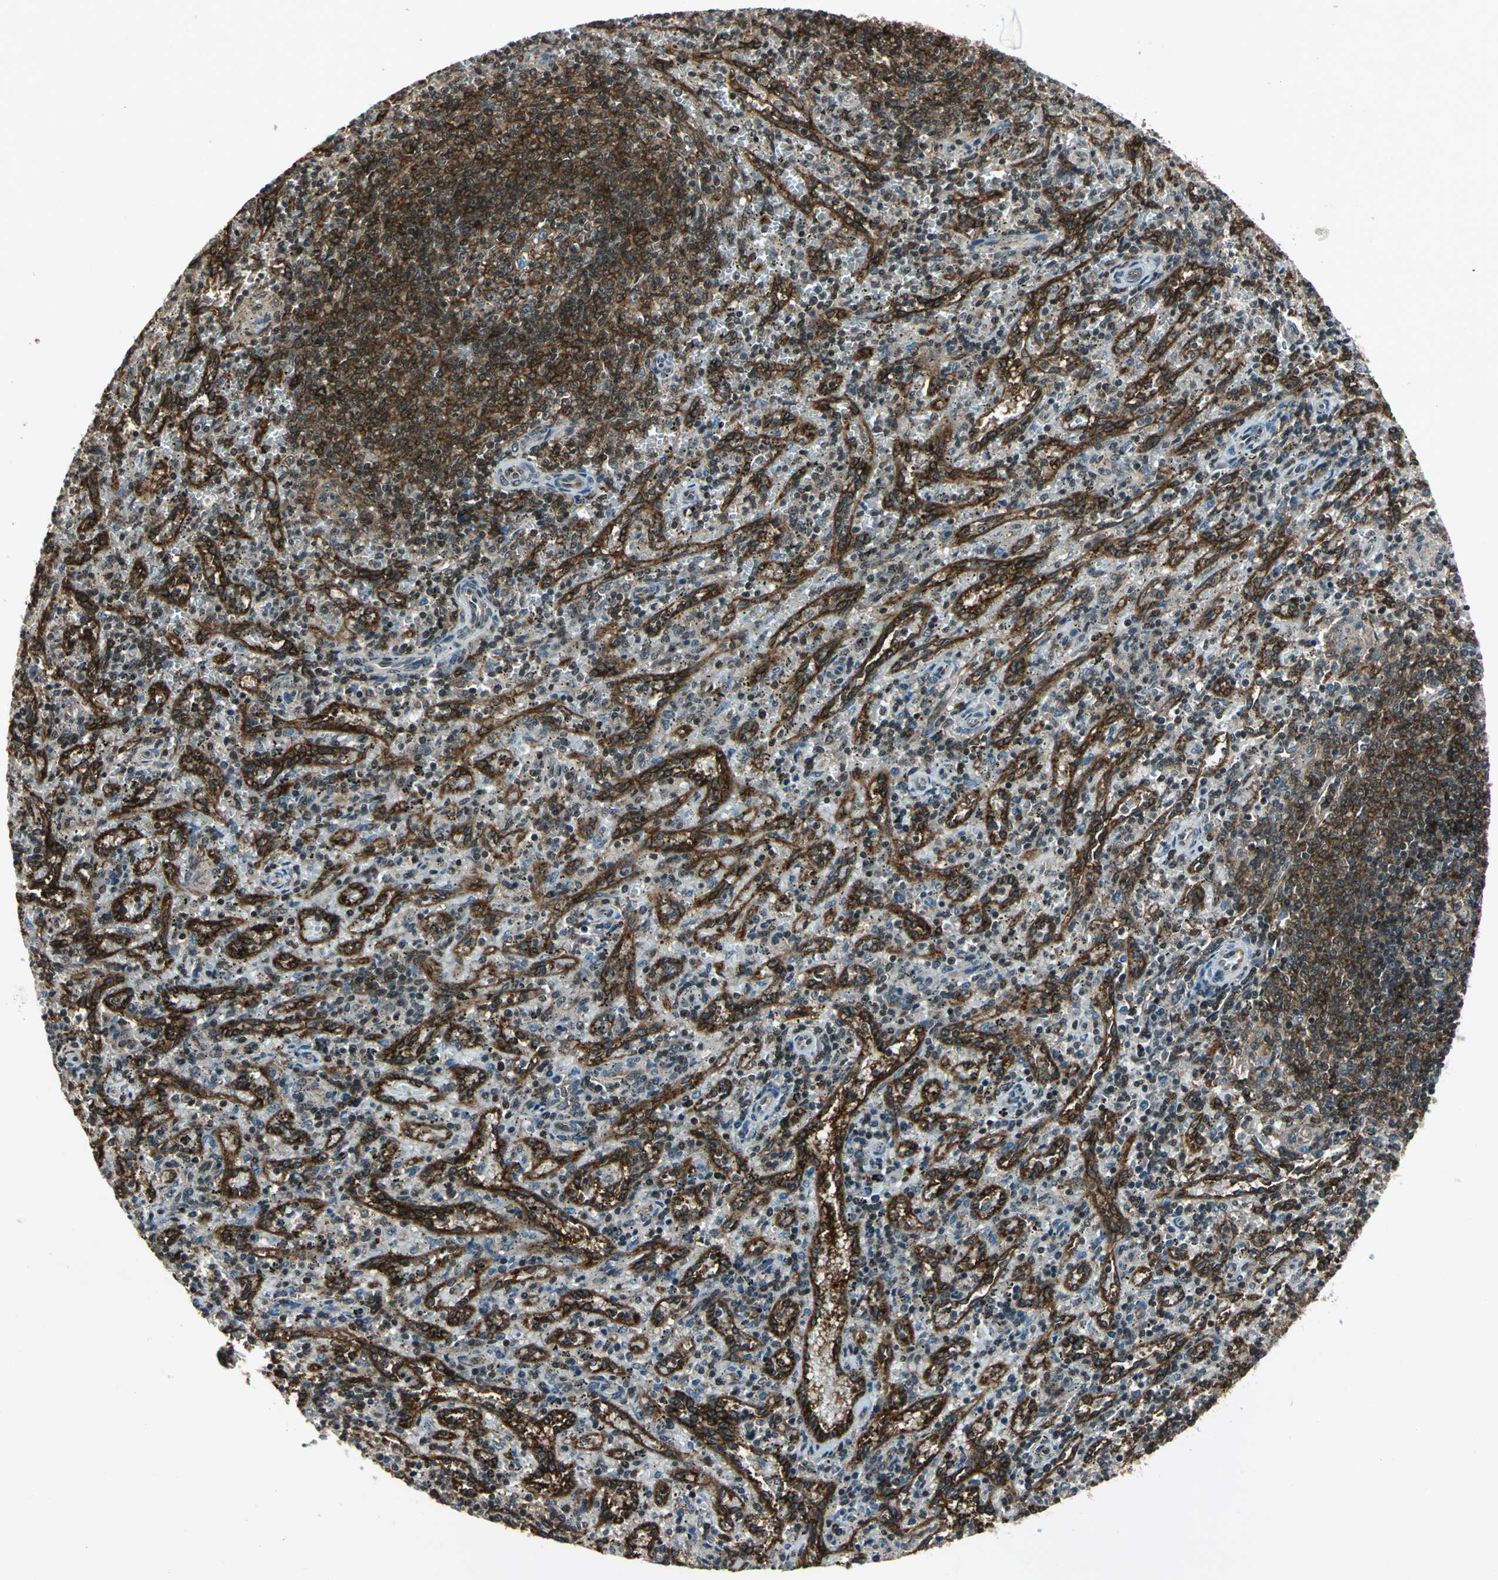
{"staining": {"intensity": "weak", "quantity": ">75%", "location": "cytoplasmic/membranous,nuclear"}, "tissue": "spleen", "cell_type": "Cells in red pulp", "image_type": "normal", "snomed": [{"axis": "morphology", "description": "Normal tissue, NOS"}, {"axis": "topography", "description": "Spleen"}], "caption": "There is low levels of weak cytoplasmic/membranous,nuclear expression in cells in red pulp of benign spleen, as demonstrated by immunohistochemical staining (brown color).", "gene": "NR2C2", "patient": {"sex": "female", "age": 10}}